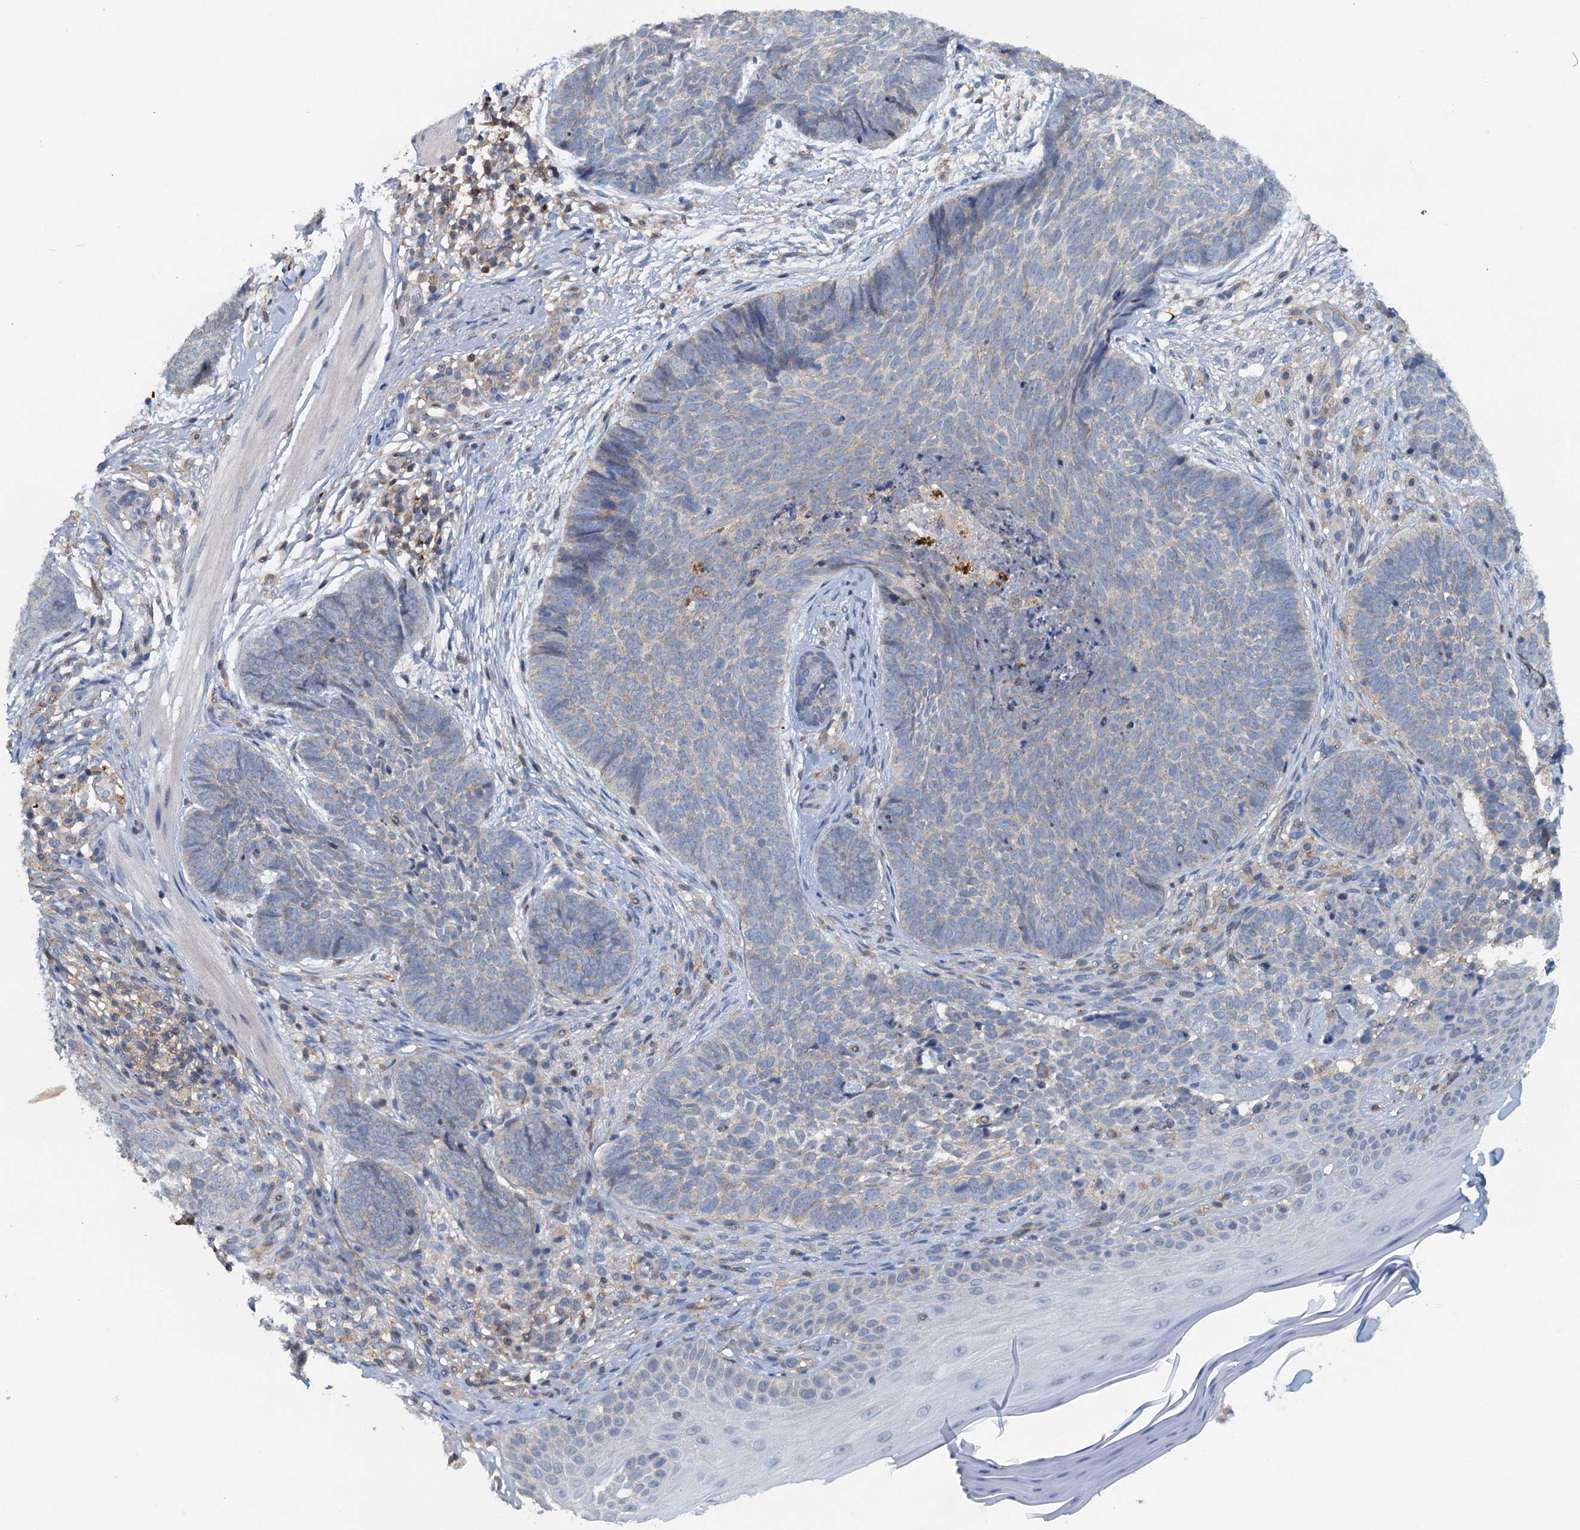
{"staining": {"intensity": "negative", "quantity": "none", "location": "none"}, "tissue": "skin cancer", "cell_type": "Tumor cells", "image_type": "cancer", "snomed": [{"axis": "morphology", "description": "Basal cell carcinoma"}, {"axis": "topography", "description": "Skin"}], "caption": "This is an IHC histopathology image of skin basal cell carcinoma. There is no expression in tumor cells.", "gene": "THAP10", "patient": {"sex": "female", "age": 61}}